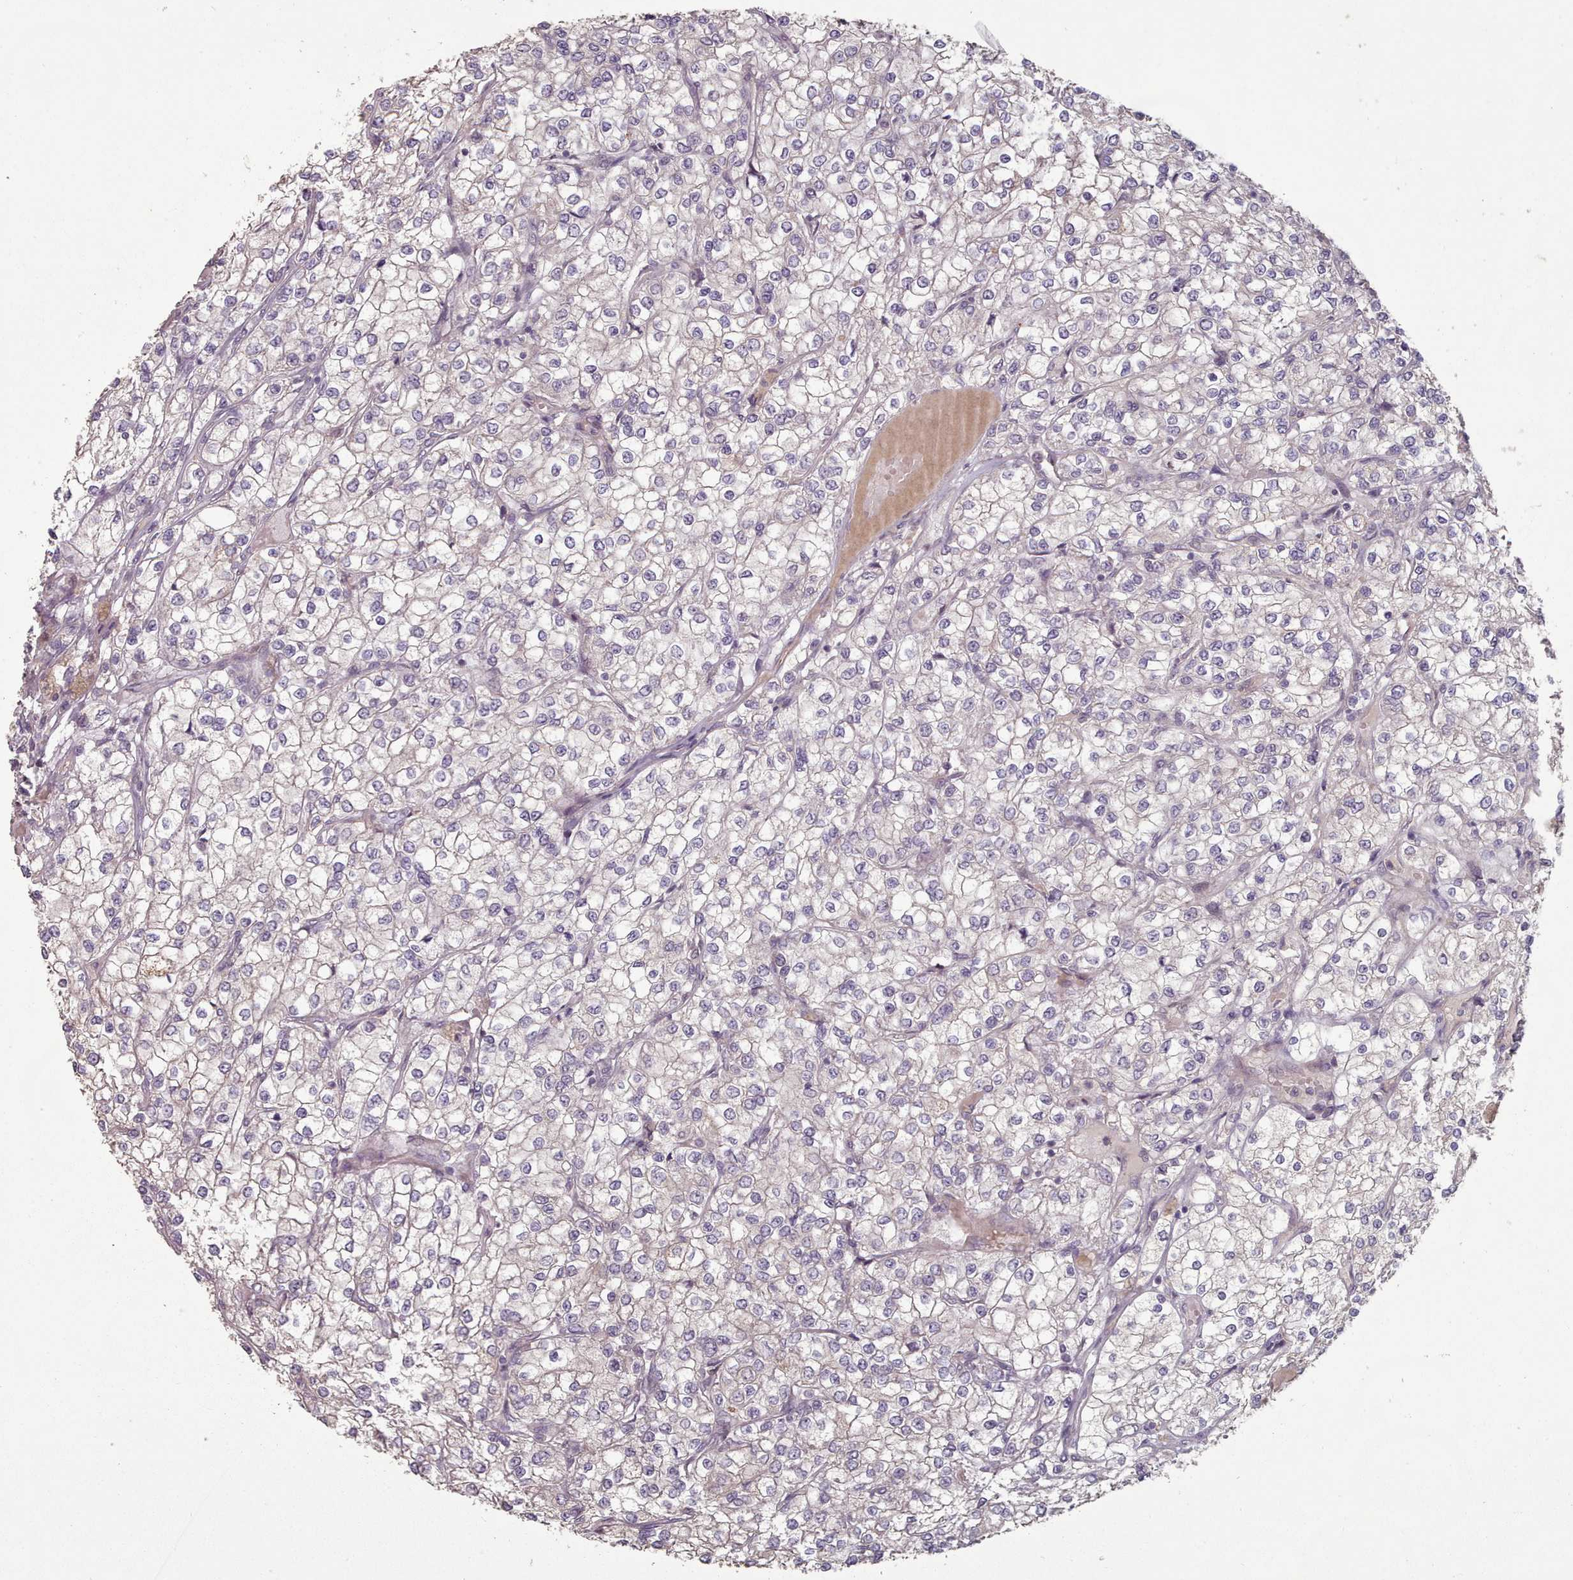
{"staining": {"intensity": "weak", "quantity": "<25%", "location": "cytoplasmic/membranous"}, "tissue": "renal cancer", "cell_type": "Tumor cells", "image_type": "cancer", "snomed": [{"axis": "morphology", "description": "Adenocarcinoma, NOS"}, {"axis": "topography", "description": "Kidney"}], "caption": "The photomicrograph demonstrates no staining of tumor cells in renal cancer (adenocarcinoma).", "gene": "ERCC6L", "patient": {"sex": "male", "age": 80}}